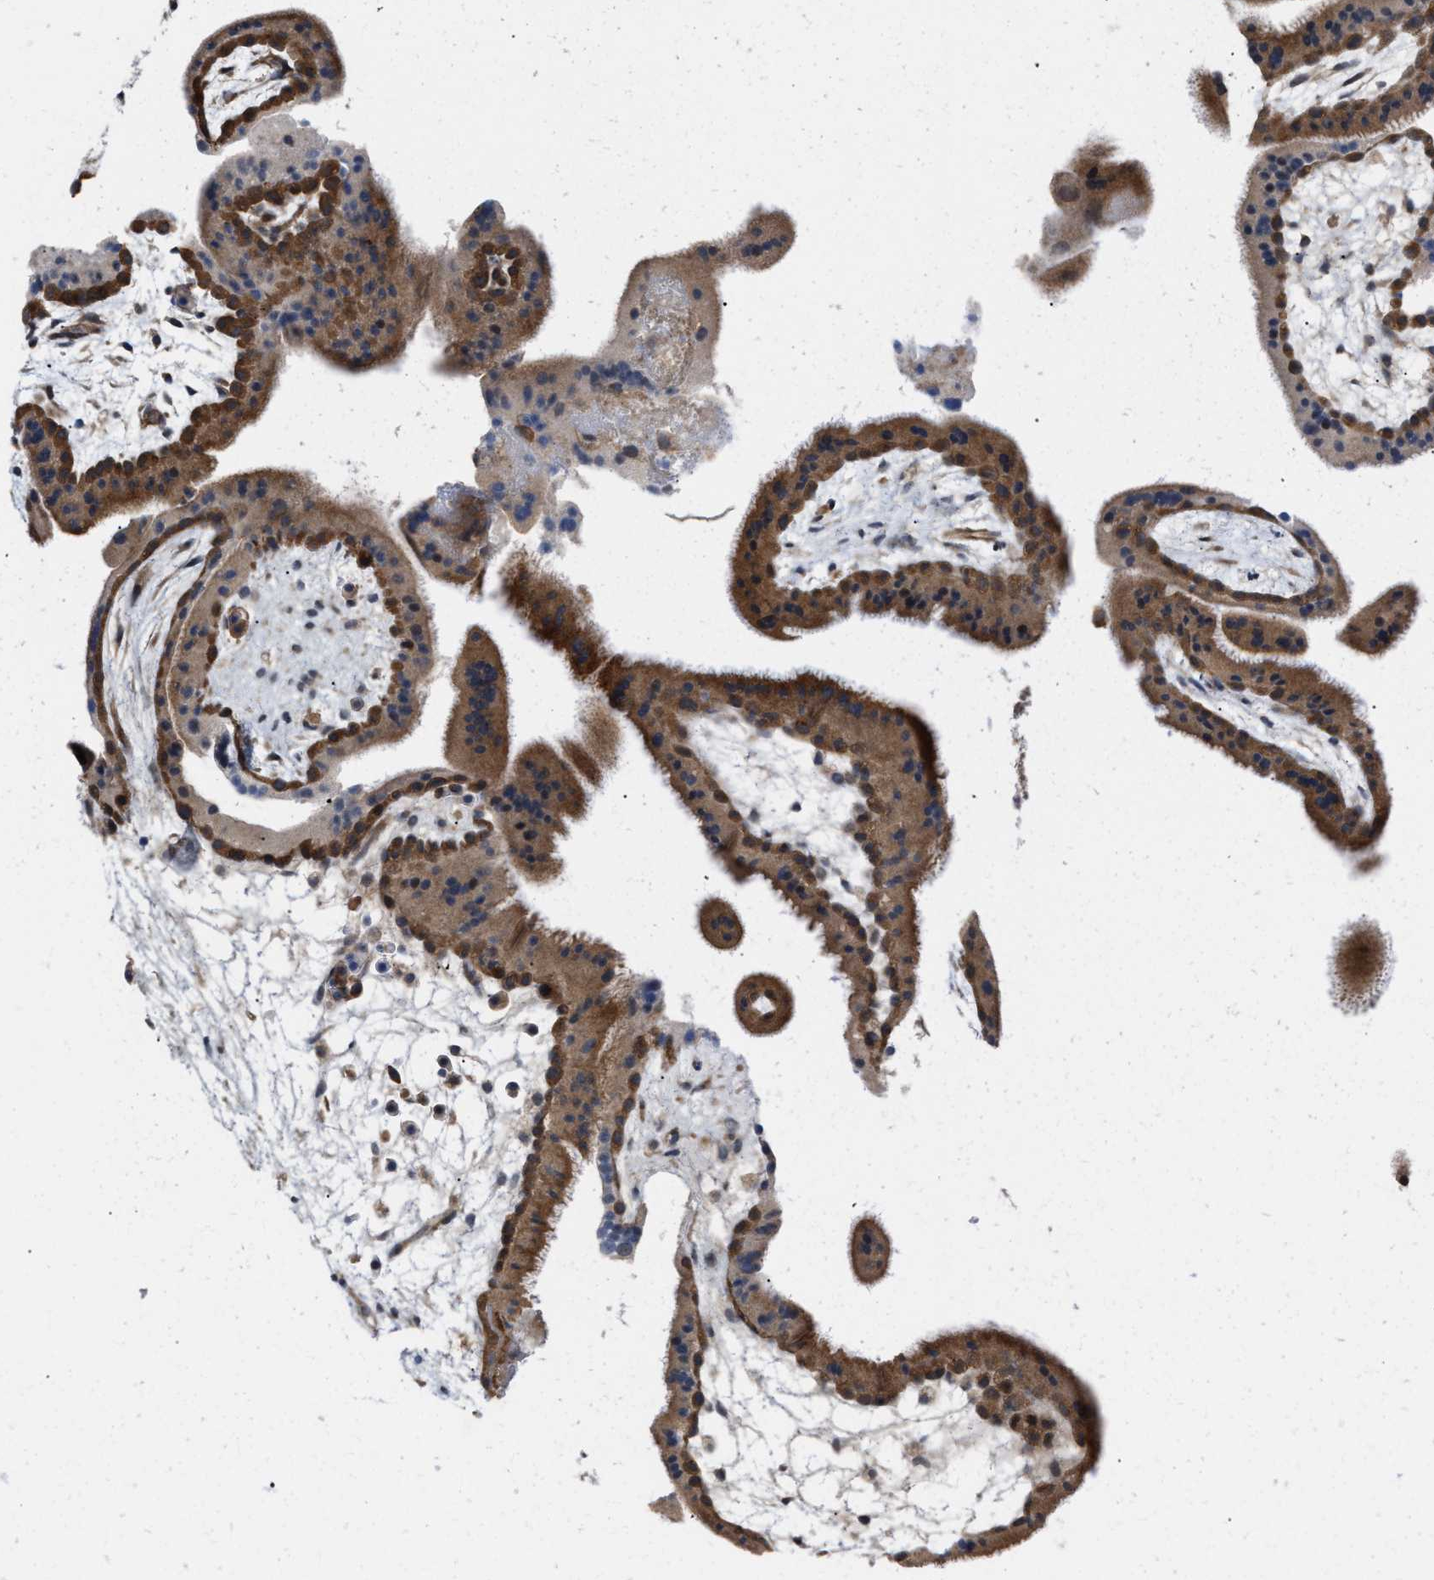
{"staining": {"intensity": "strong", "quantity": ">75%", "location": "cytoplasmic/membranous"}, "tissue": "placenta", "cell_type": "Trophoblastic cells", "image_type": "normal", "snomed": [{"axis": "morphology", "description": "Normal tissue, NOS"}, {"axis": "topography", "description": "Placenta"}], "caption": "Unremarkable placenta reveals strong cytoplasmic/membranous staining in about >75% of trophoblastic cells (IHC, brightfield microscopy, high magnification)..", "gene": "CSNK1A1", "patient": {"sex": "female", "age": 19}}